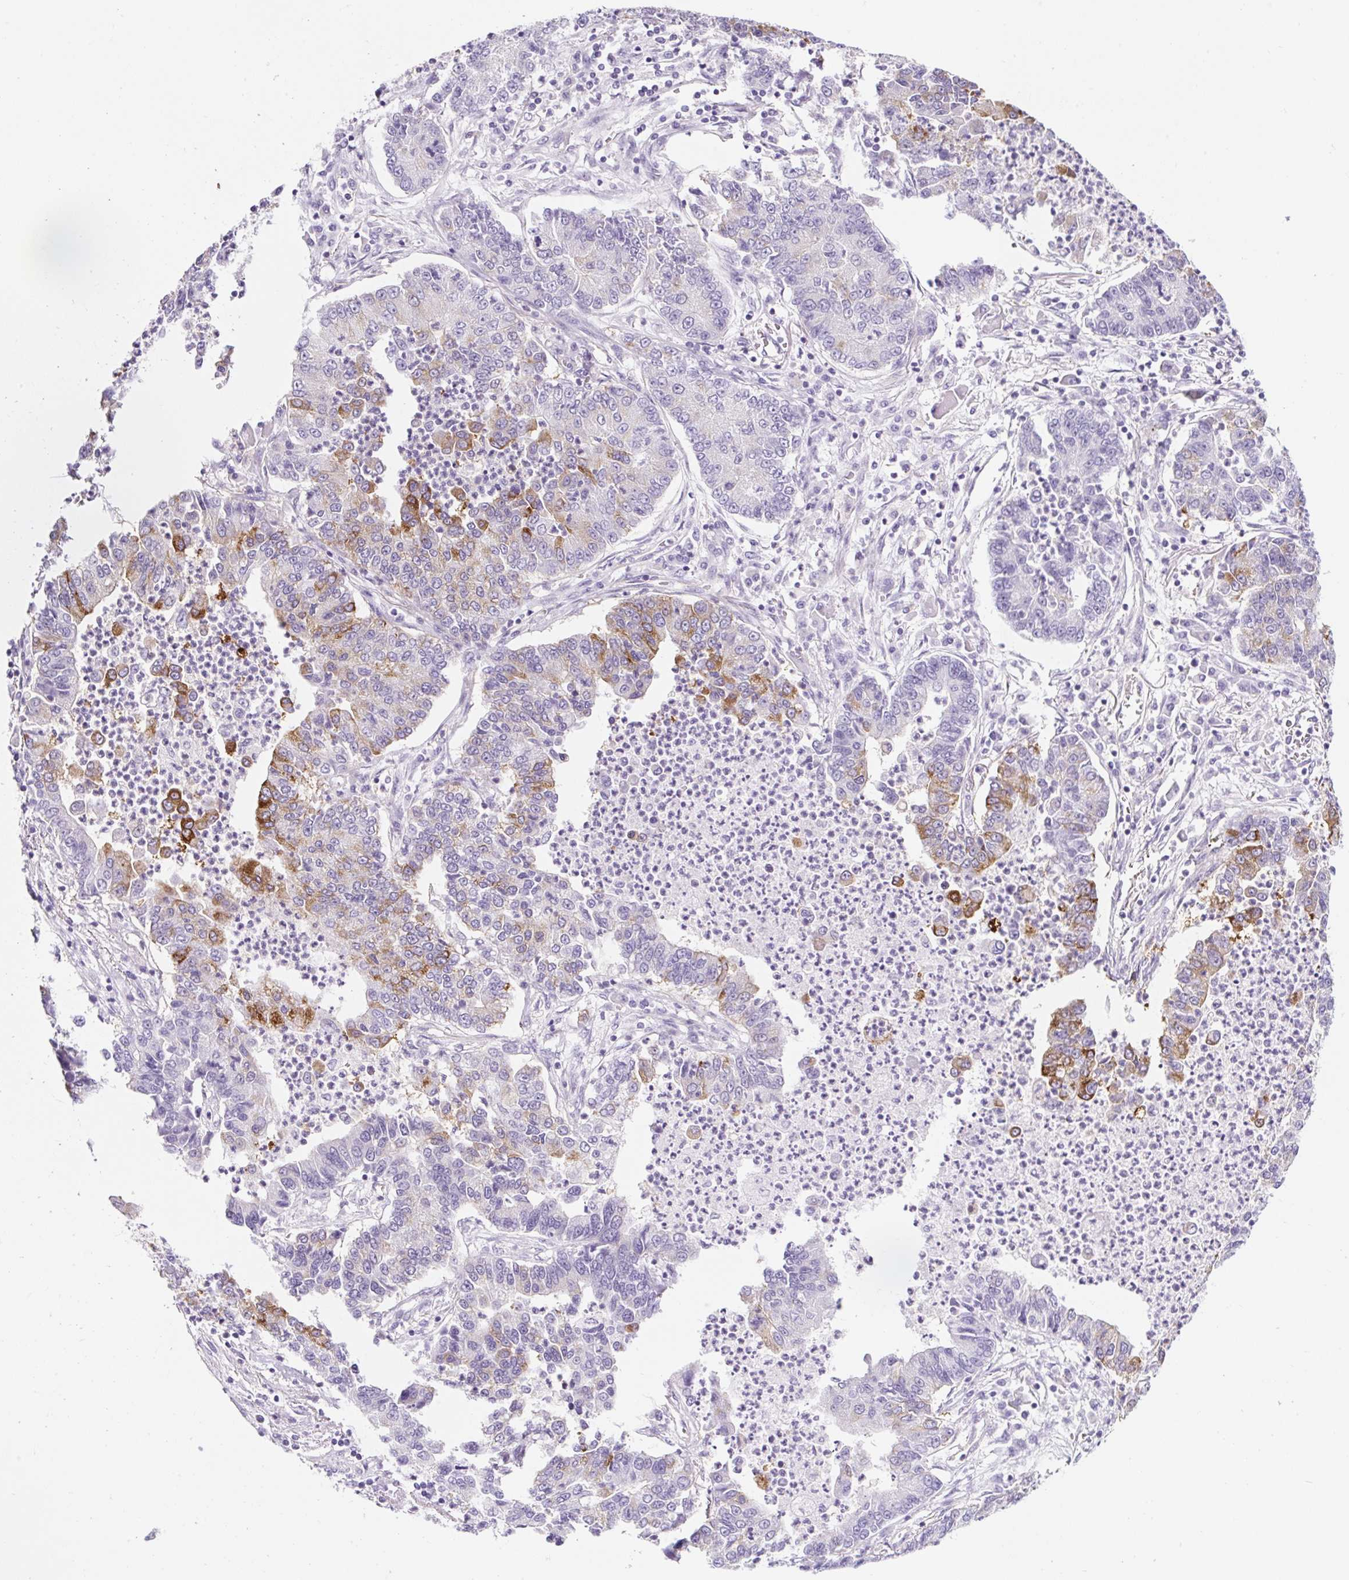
{"staining": {"intensity": "moderate", "quantity": "<25%", "location": "cytoplasmic/membranous"}, "tissue": "lung cancer", "cell_type": "Tumor cells", "image_type": "cancer", "snomed": [{"axis": "morphology", "description": "Adenocarcinoma, NOS"}, {"axis": "topography", "description": "Lung"}], "caption": "This photomicrograph shows immunohistochemistry staining of human lung cancer, with low moderate cytoplasmic/membranous expression in about <25% of tumor cells.", "gene": "BCAS1", "patient": {"sex": "female", "age": 57}}